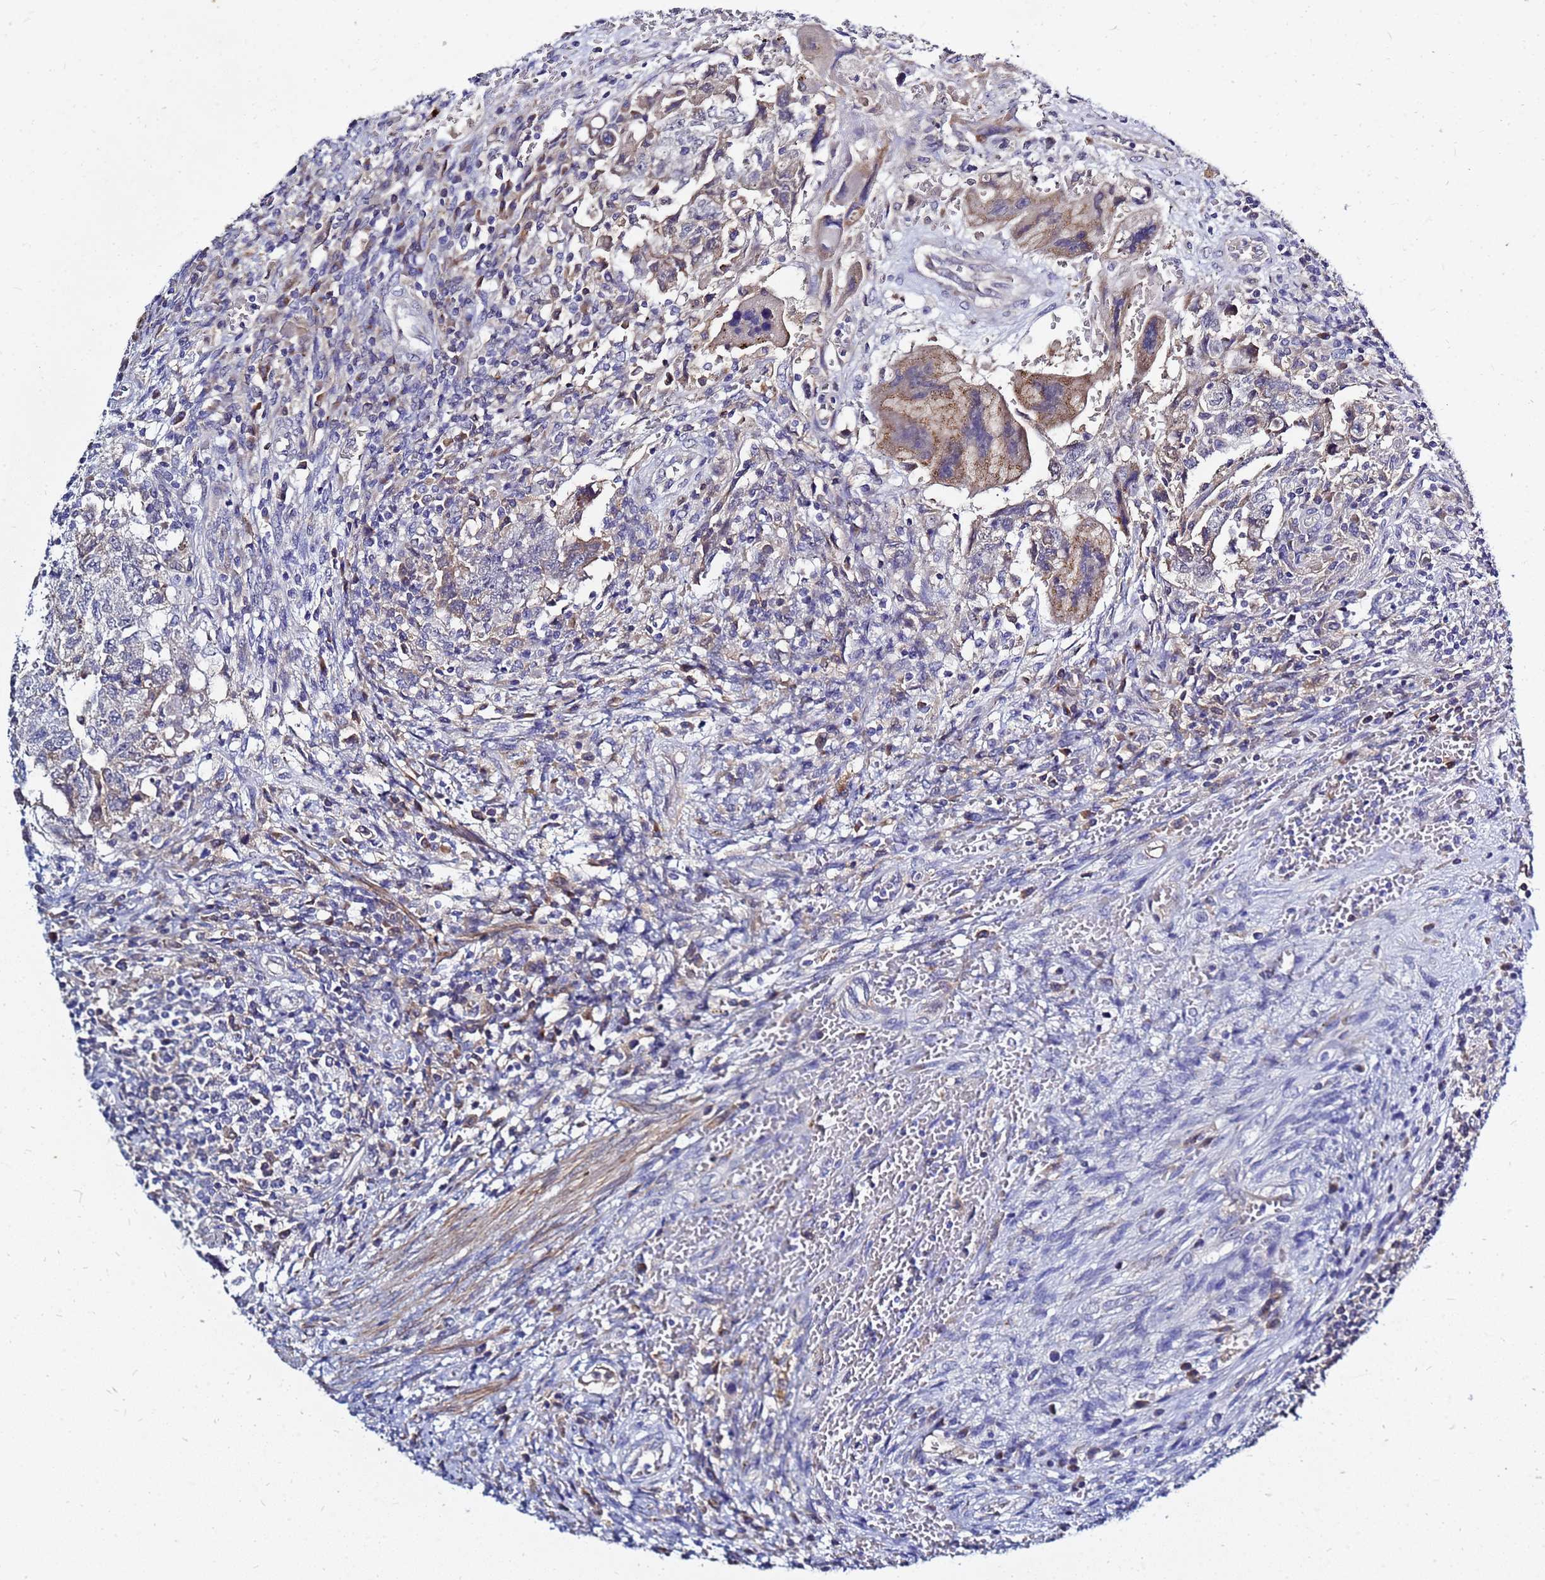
{"staining": {"intensity": "moderate", "quantity": "<25%", "location": "cytoplasmic/membranous"}, "tissue": "testis cancer", "cell_type": "Tumor cells", "image_type": "cancer", "snomed": [{"axis": "morphology", "description": "Carcinoma, Embryonal, NOS"}, {"axis": "topography", "description": "Testis"}], "caption": "High-power microscopy captured an IHC image of embryonal carcinoma (testis), revealing moderate cytoplasmic/membranous positivity in approximately <25% of tumor cells.", "gene": "SRGAP3", "patient": {"sex": "male", "age": 26}}